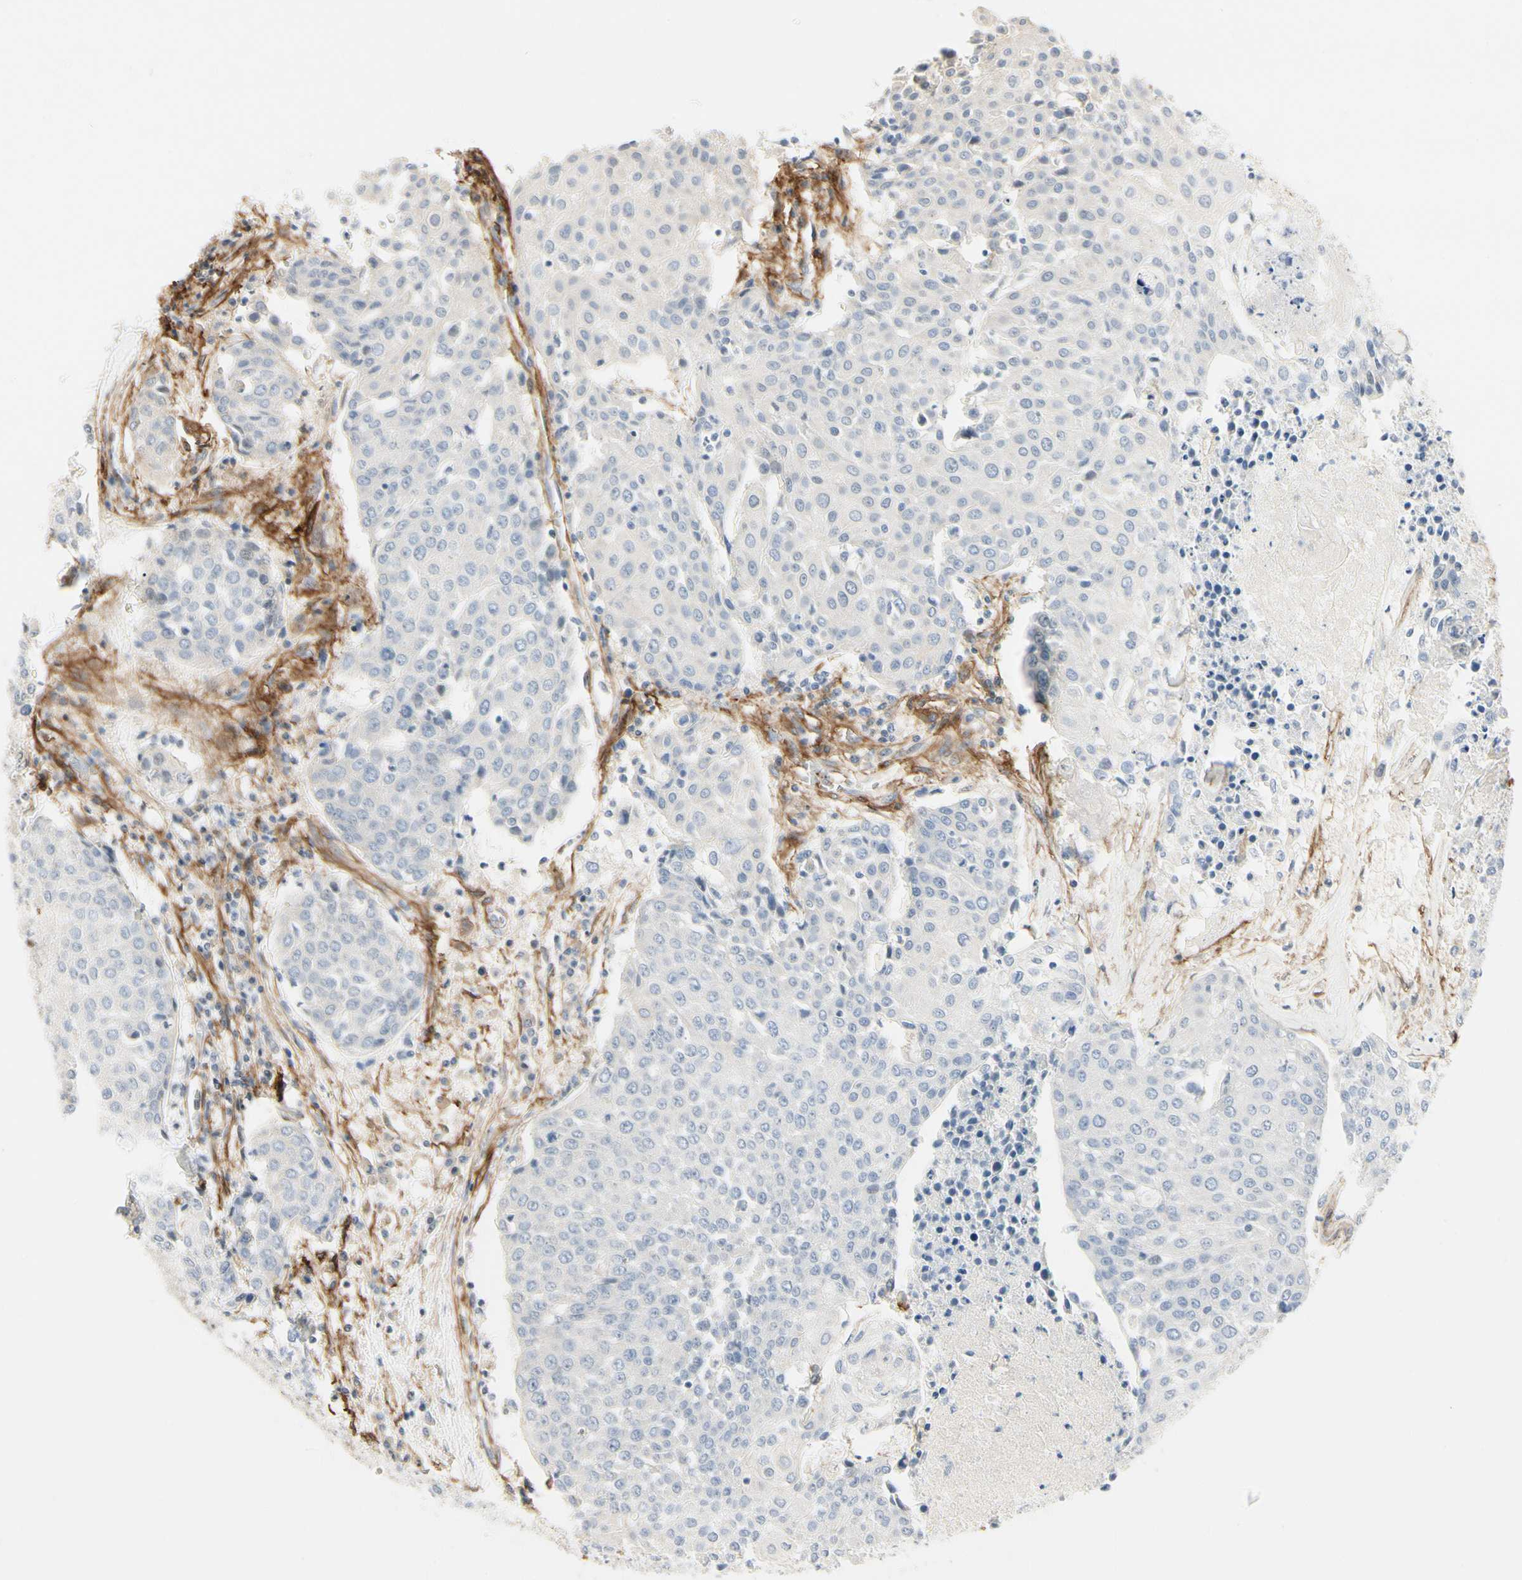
{"staining": {"intensity": "negative", "quantity": "none", "location": "none"}, "tissue": "urothelial cancer", "cell_type": "Tumor cells", "image_type": "cancer", "snomed": [{"axis": "morphology", "description": "Urothelial carcinoma, High grade"}, {"axis": "topography", "description": "Urinary bladder"}], "caption": "Immunohistochemistry (IHC) of high-grade urothelial carcinoma displays no positivity in tumor cells.", "gene": "GGT5", "patient": {"sex": "female", "age": 85}}